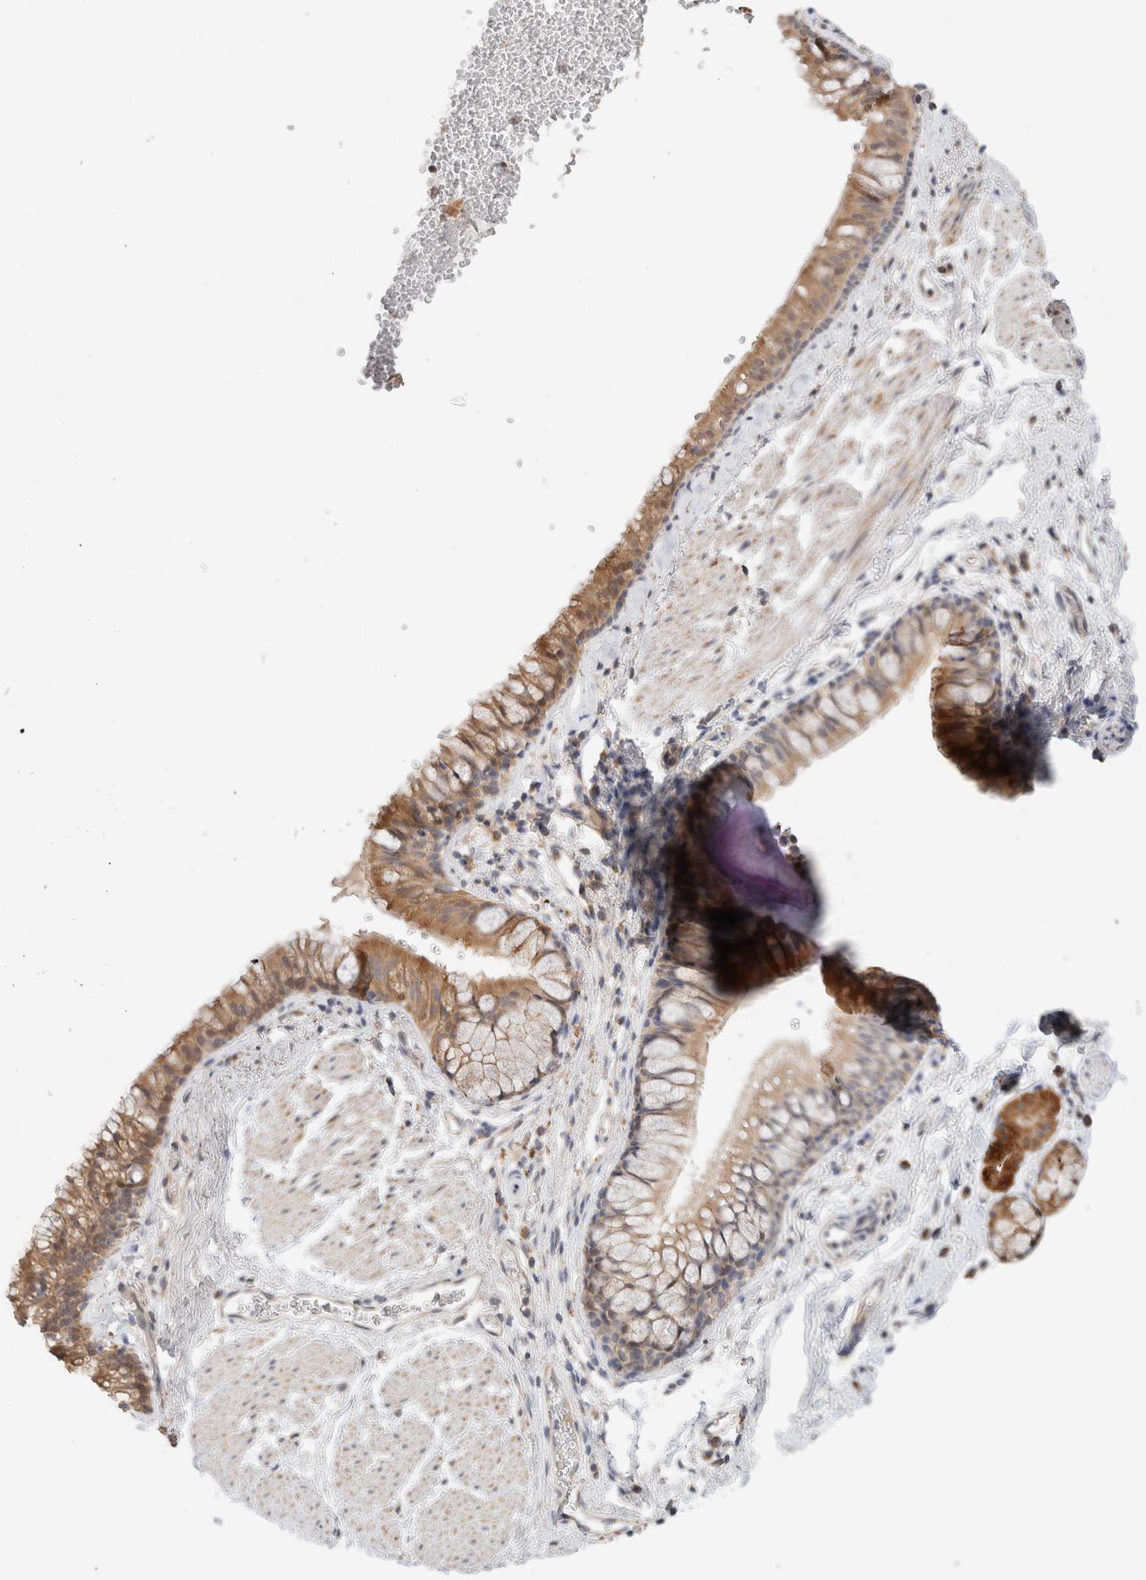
{"staining": {"intensity": "moderate", "quantity": ">75%", "location": "cytoplasmic/membranous"}, "tissue": "bronchus", "cell_type": "Respiratory epithelial cells", "image_type": "normal", "snomed": [{"axis": "morphology", "description": "Normal tissue, NOS"}, {"axis": "topography", "description": "Cartilage tissue"}, {"axis": "topography", "description": "Bronchus"}], "caption": "A photomicrograph of bronchus stained for a protein demonstrates moderate cytoplasmic/membranous brown staining in respiratory epithelial cells.", "gene": "CA13", "patient": {"sex": "female", "age": 53}}